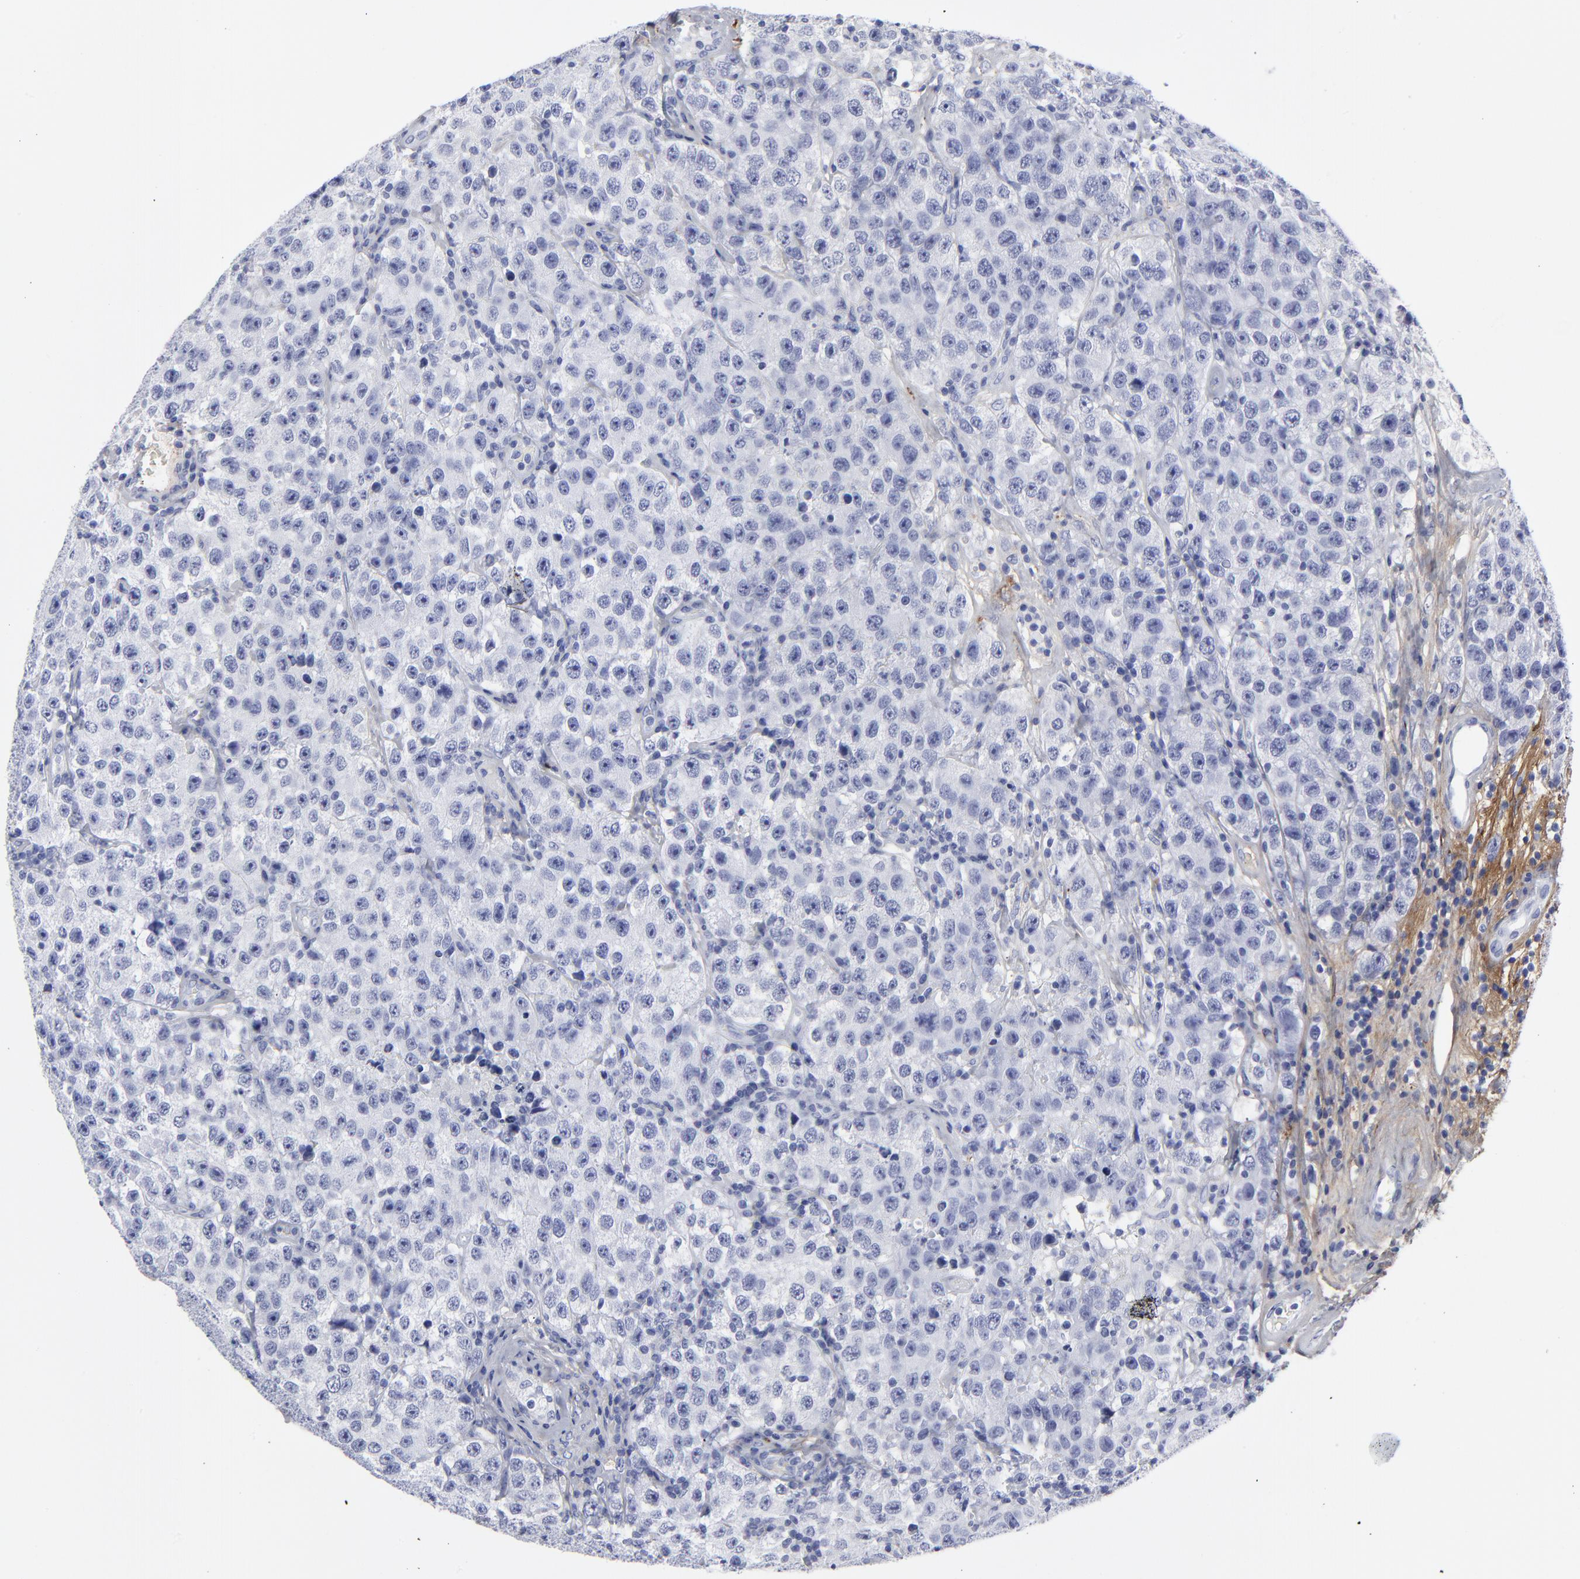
{"staining": {"intensity": "negative", "quantity": "none", "location": "none"}, "tissue": "testis cancer", "cell_type": "Tumor cells", "image_type": "cancer", "snomed": [{"axis": "morphology", "description": "Seminoma, NOS"}, {"axis": "topography", "description": "Testis"}], "caption": "High magnification brightfield microscopy of testis cancer (seminoma) stained with DAB (3,3'-diaminobenzidine) (brown) and counterstained with hematoxylin (blue): tumor cells show no significant expression.", "gene": "DCN", "patient": {"sex": "male", "age": 52}}